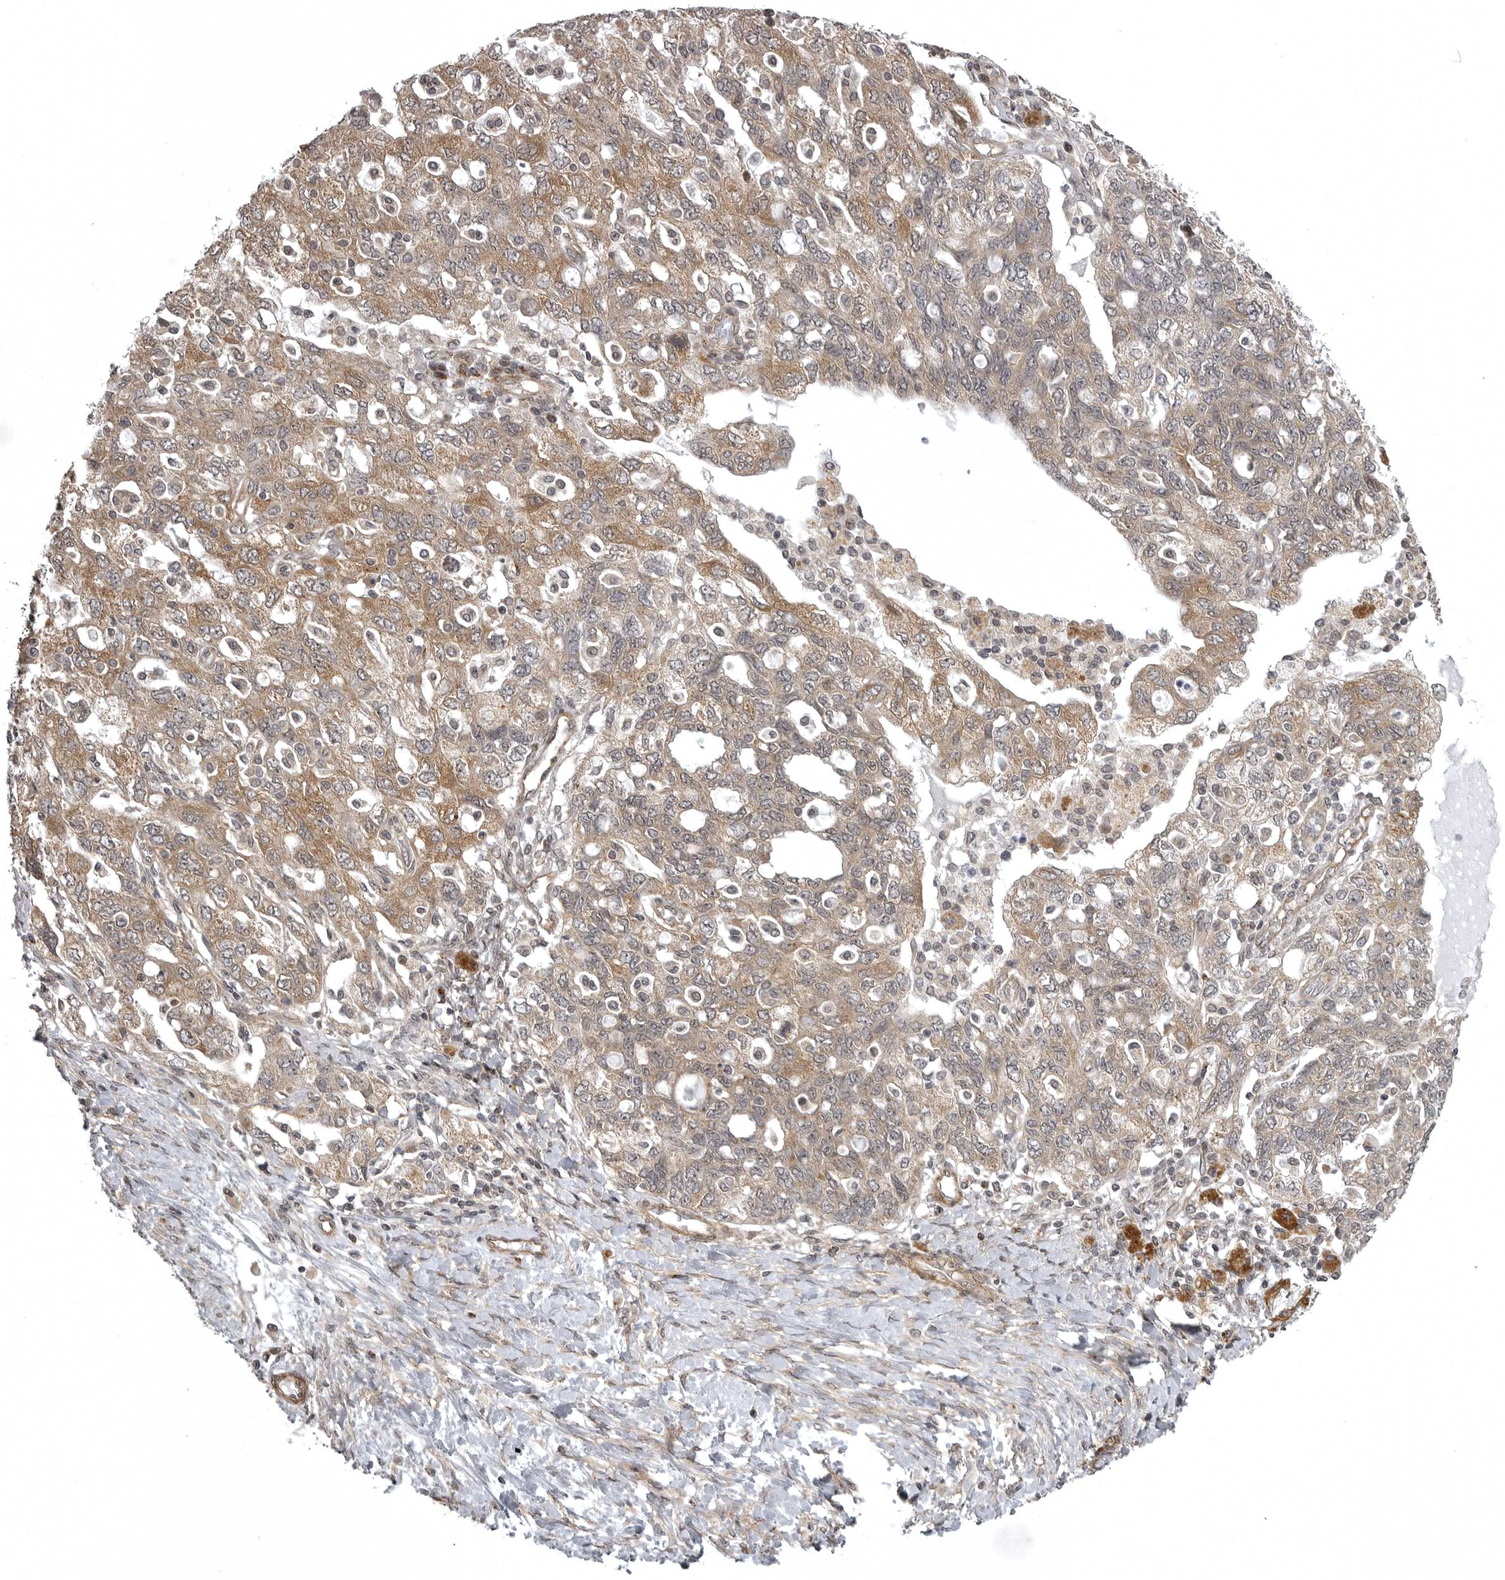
{"staining": {"intensity": "moderate", "quantity": ">75%", "location": "cytoplasmic/membranous"}, "tissue": "ovarian cancer", "cell_type": "Tumor cells", "image_type": "cancer", "snomed": [{"axis": "morphology", "description": "Carcinoma, NOS"}, {"axis": "morphology", "description": "Cystadenocarcinoma, serous, NOS"}, {"axis": "topography", "description": "Ovary"}], "caption": "Brown immunohistochemical staining in ovarian cancer (serous cystadenocarcinoma) displays moderate cytoplasmic/membranous expression in about >75% of tumor cells.", "gene": "SNX16", "patient": {"sex": "female", "age": 69}}